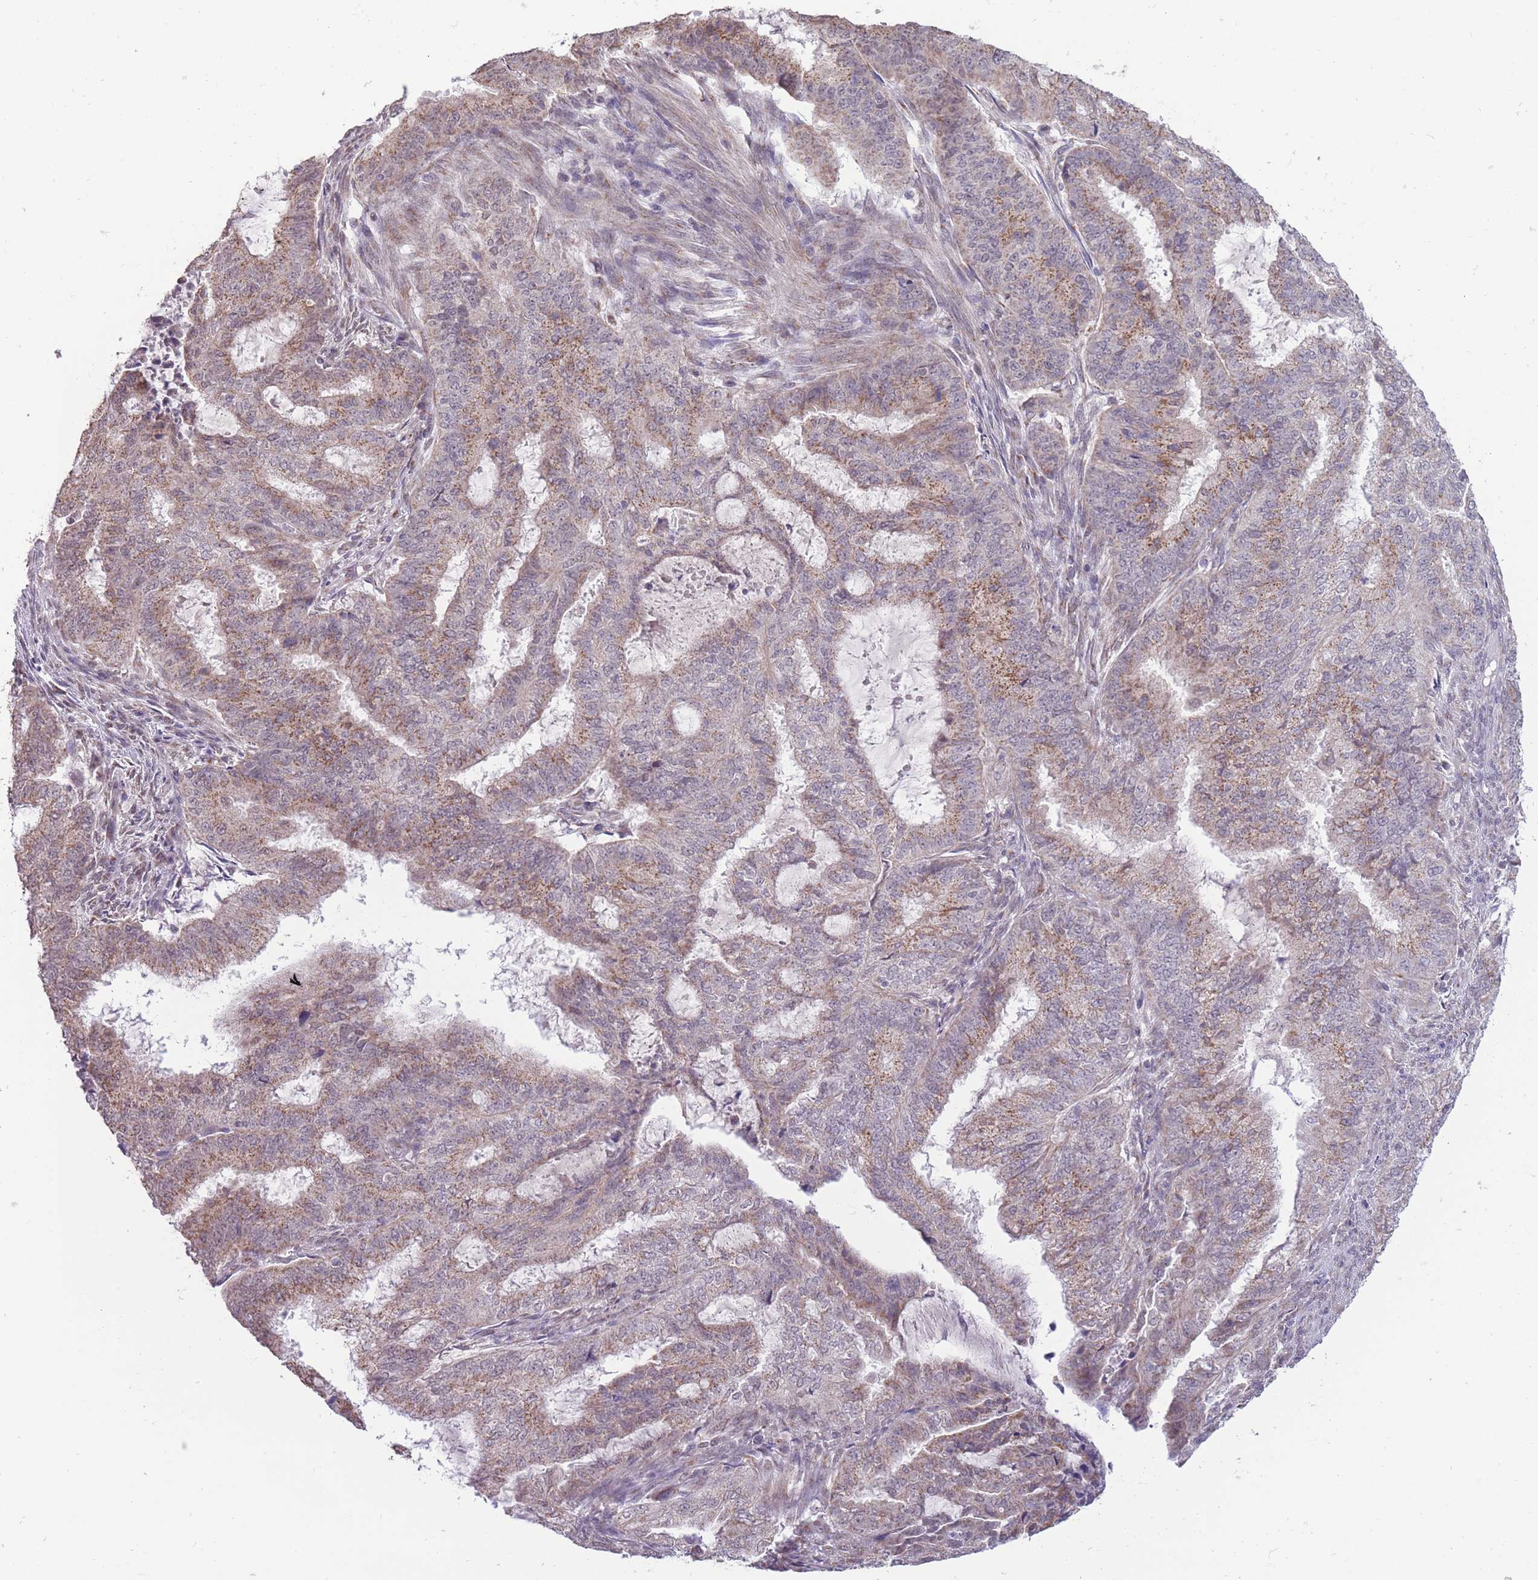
{"staining": {"intensity": "weak", "quantity": "25%-75%", "location": "cytoplasmic/membranous"}, "tissue": "endometrial cancer", "cell_type": "Tumor cells", "image_type": "cancer", "snomed": [{"axis": "morphology", "description": "Adenocarcinoma, NOS"}, {"axis": "topography", "description": "Endometrium"}], "caption": "Brown immunohistochemical staining in human adenocarcinoma (endometrial) shows weak cytoplasmic/membranous staining in approximately 25%-75% of tumor cells.", "gene": "NELL1", "patient": {"sex": "female", "age": 51}}